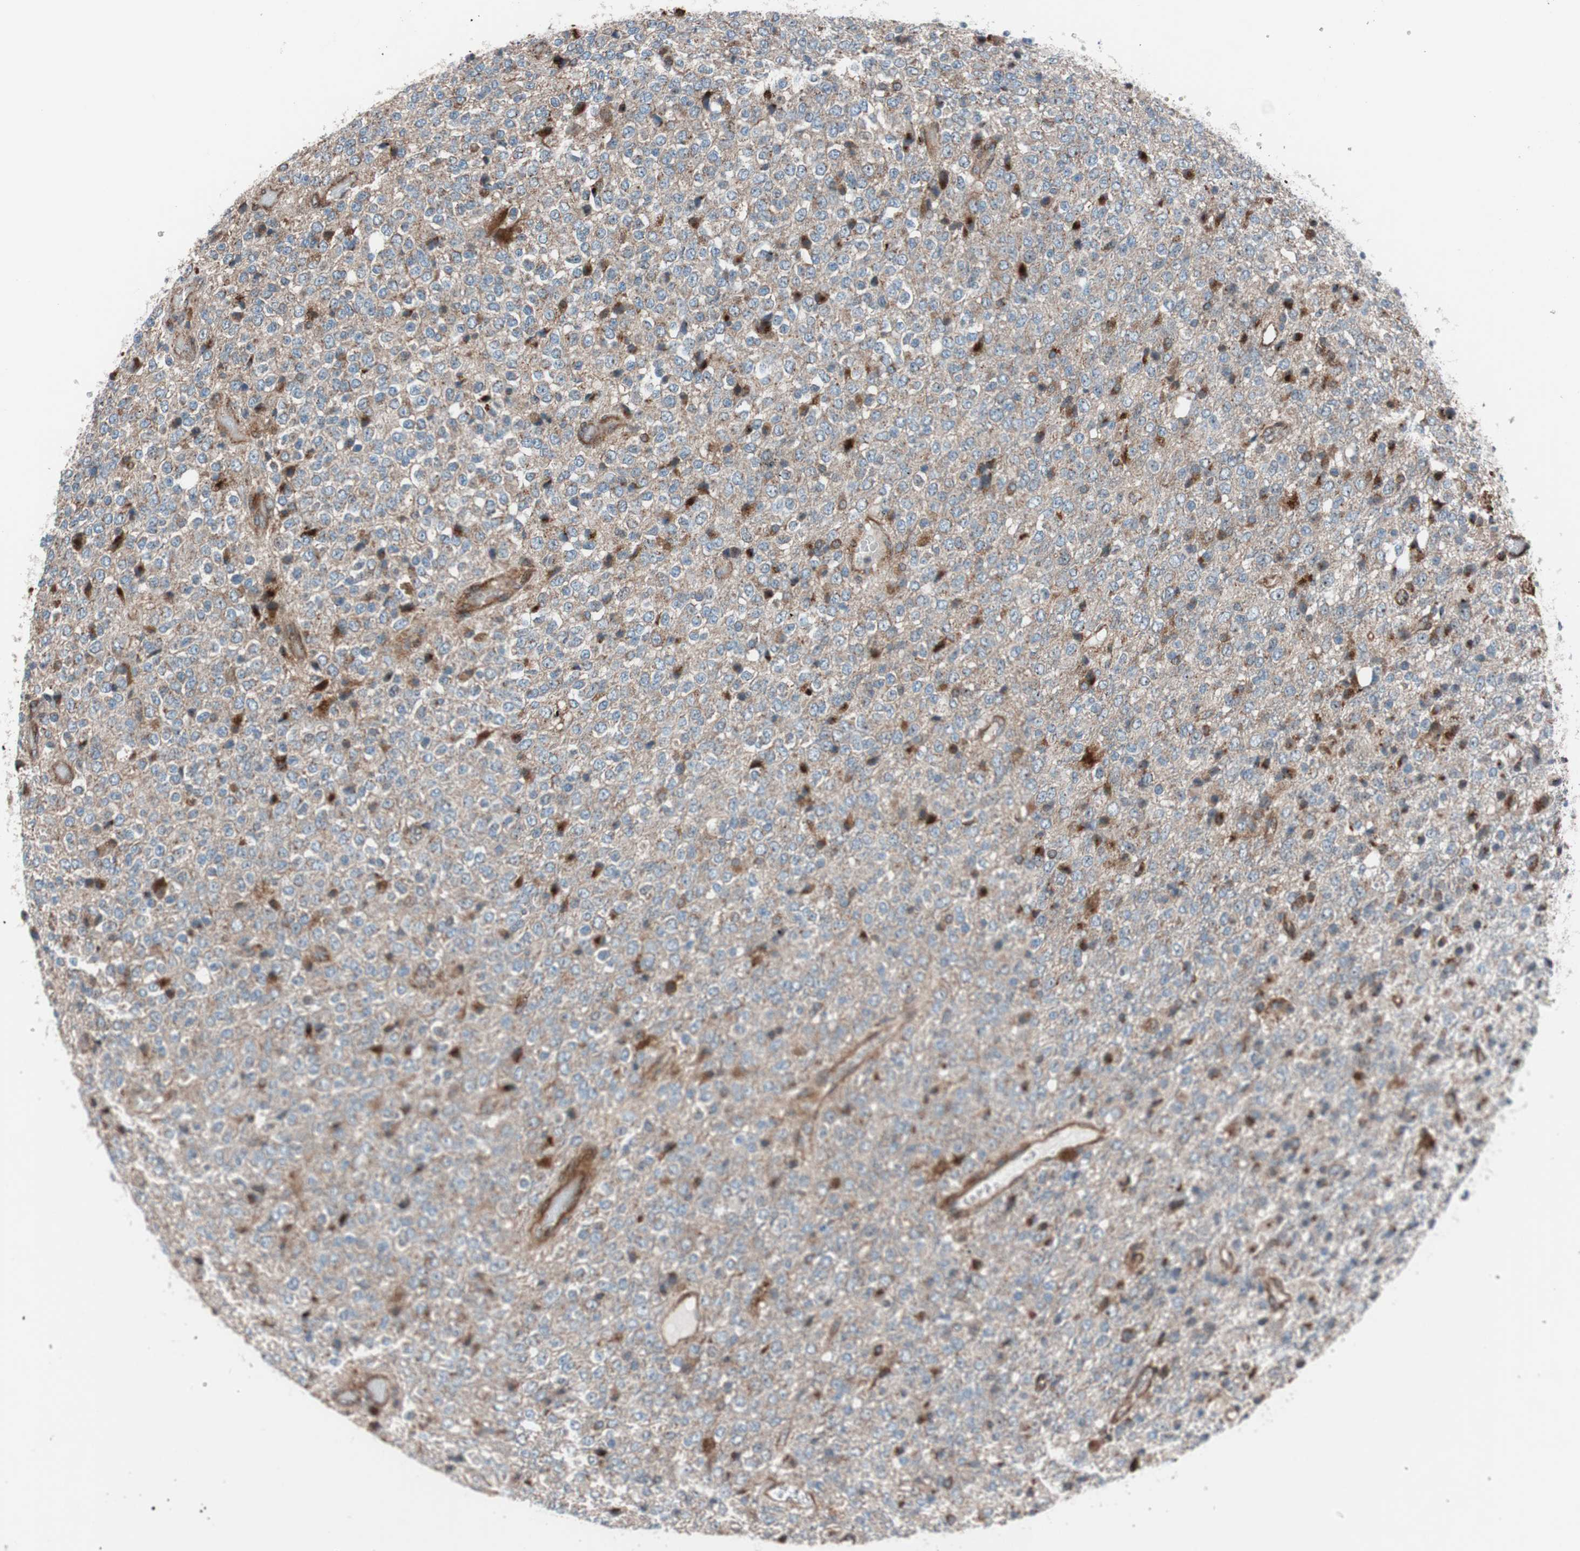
{"staining": {"intensity": "weak", "quantity": ">75%", "location": "cytoplasmic/membranous"}, "tissue": "glioma", "cell_type": "Tumor cells", "image_type": "cancer", "snomed": [{"axis": "morphology", "description": "Glioma, malignant, High grade"}, {"axis": "topography", "description": "pancreas cauda"}], "caption": "This is a histology image of IHC staining of glioma, which shows weak positivity in the cytoplasmic/membranous of tumor cells.", "gene": "CCL14", "patient": {"sex": "male", "age": 60}}